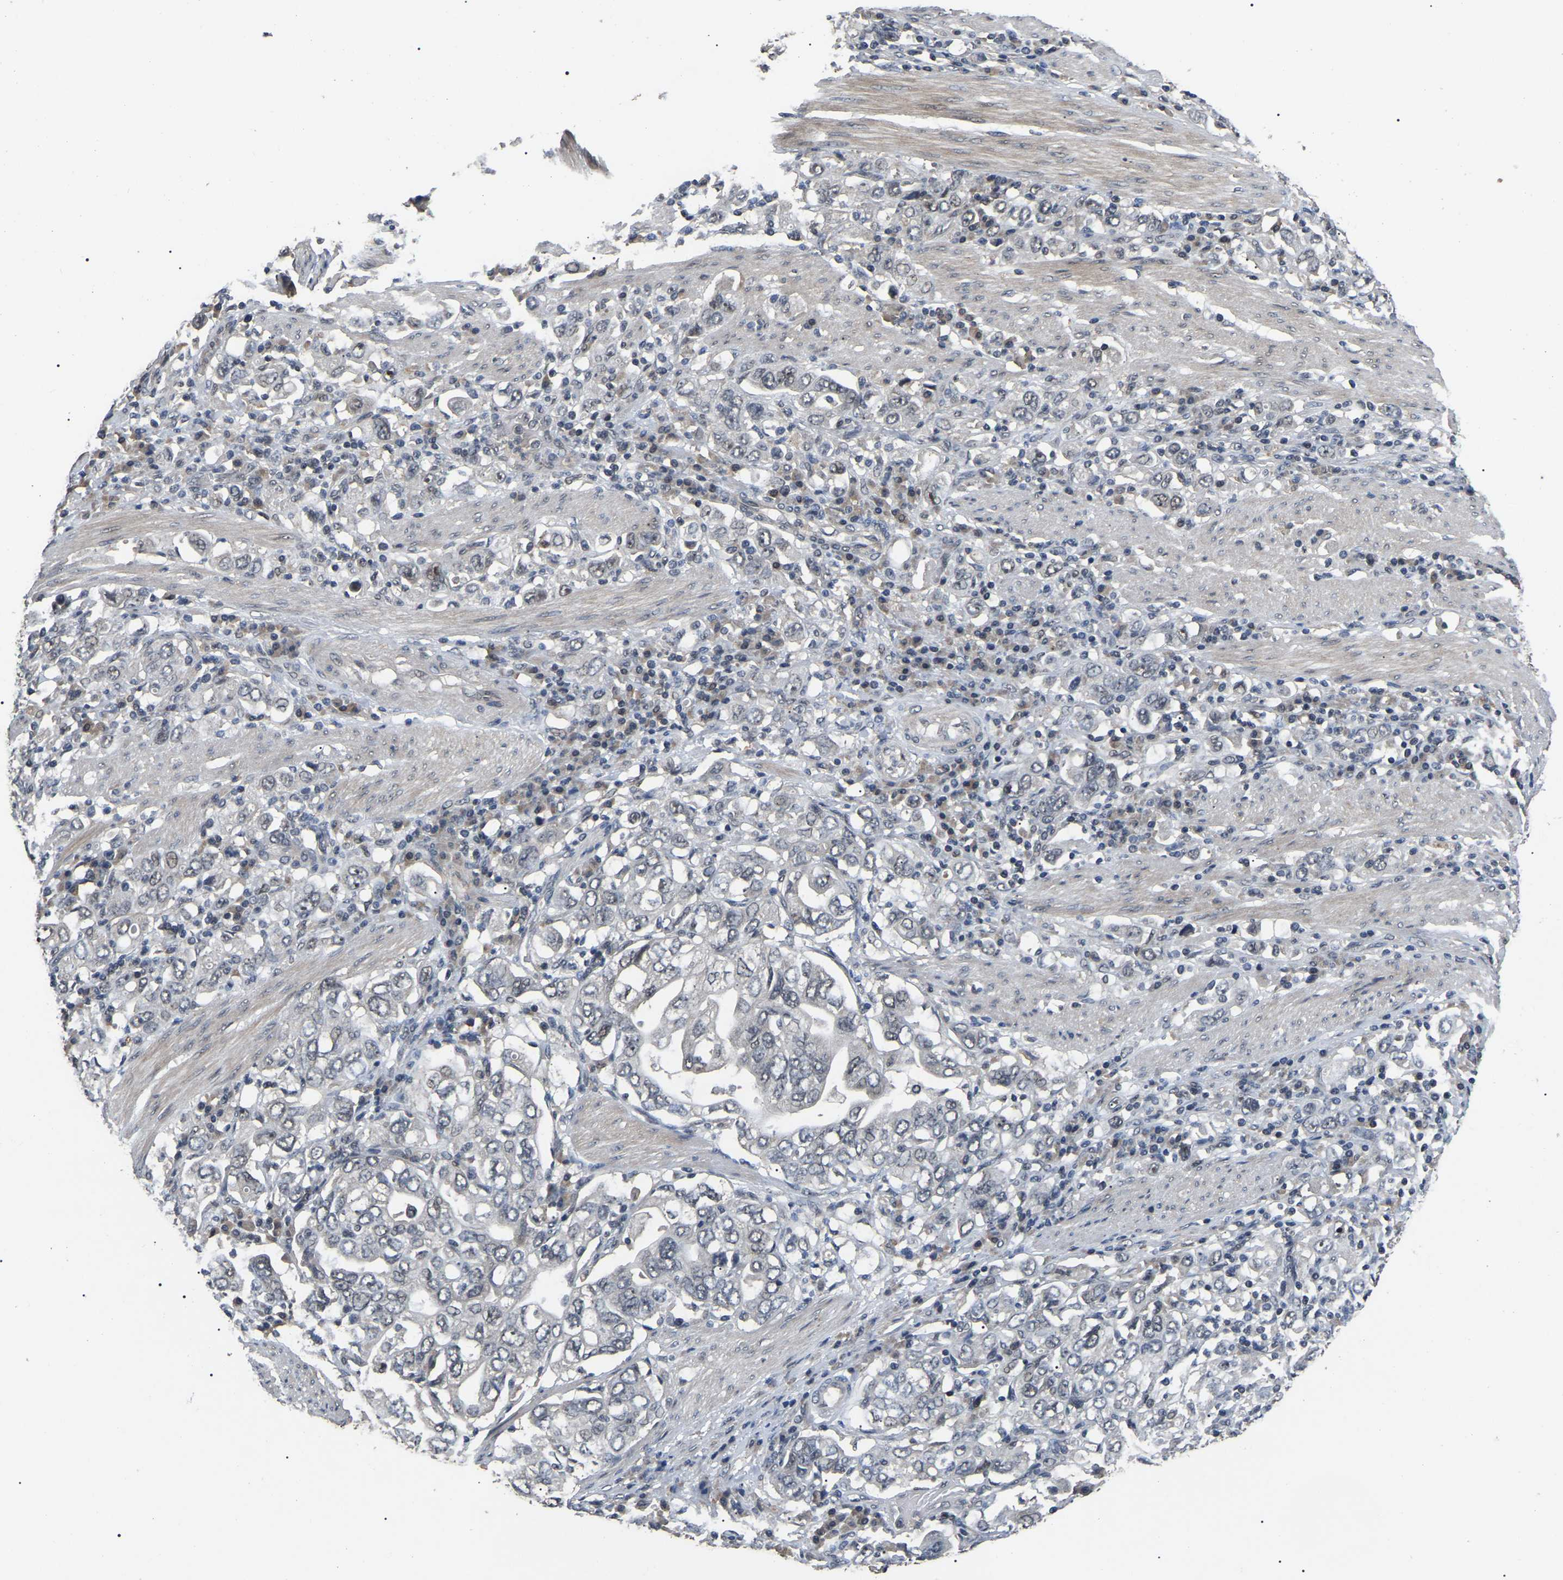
{"staining": {"intensity": "negative", "quantity": "none", "location": "none"}, "tissue": "stomach cancer", "cell_type": "Tumor cells", "image_type": "cancer", "snomed": [{"axis": "morphology", "description": "Adenocarcinoma, NOS"}, {"axis": "topography", "description": "Stomach, upper"}], "caption": "An immunohistochemistry (IHC) image of stomach cancer is shown. There is no staining in tumor cells of stomach cancer.", "gene": "PPM1E", "patient": {"sex": "male", "age": 62}}